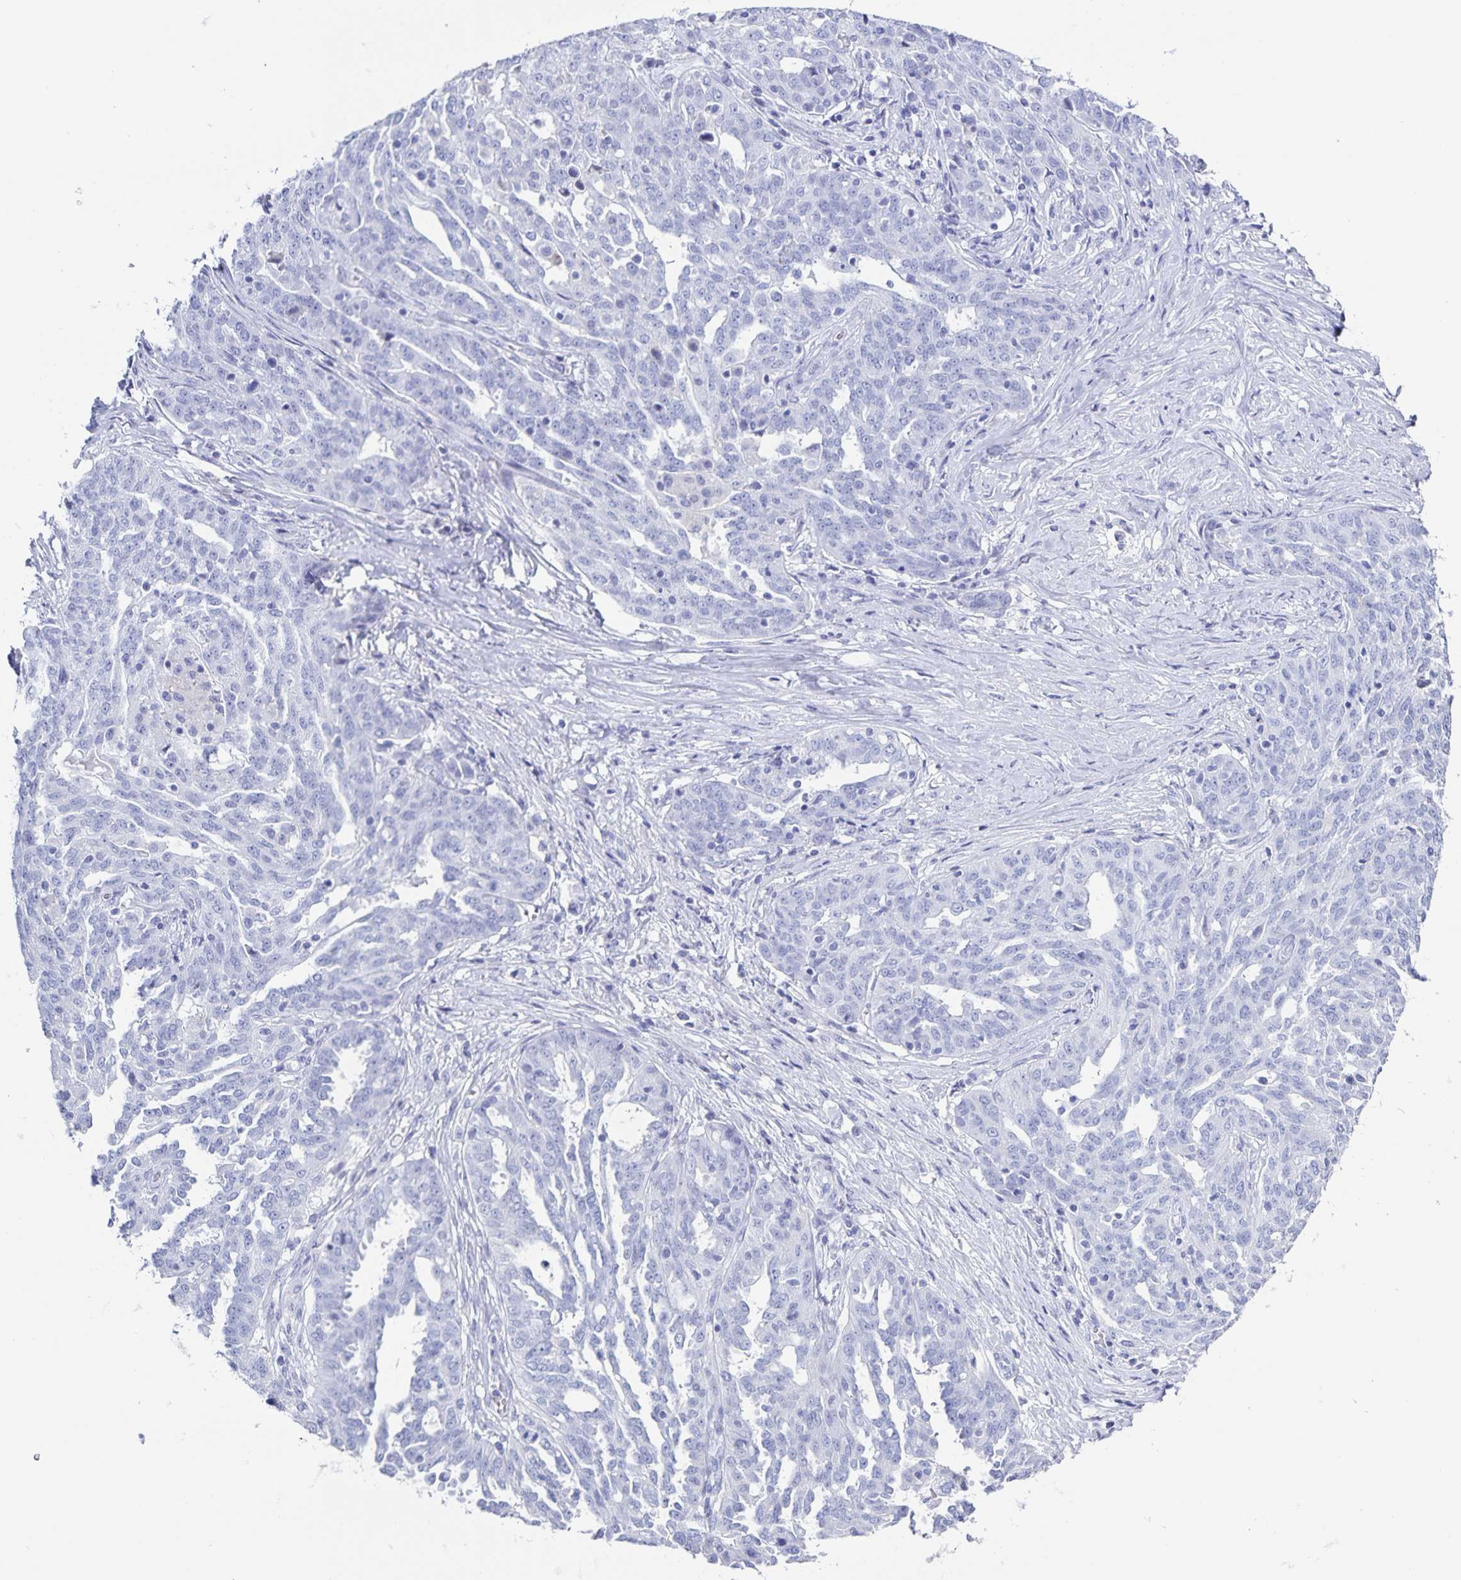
{"staining": {"intensity": "negative", "quantity": "none", "location": "none"}, "tissue": "ovarian cancer", "cell_type": "Tumor cells", "image_type": "cancer", "snomed": [{"axis": "morphology", "description": "Cystadenocarcinoma, serous, NOS"}, {"axis": "topography", "description": "Ovary"}], "caption": "This is an immunohistochemistry micrograph of human ovarian serous cystadenocarcinoma. There is no expression in tumor cells.", "gene": "C19orf73", "patient": {"sex": "female", "age": 67}}